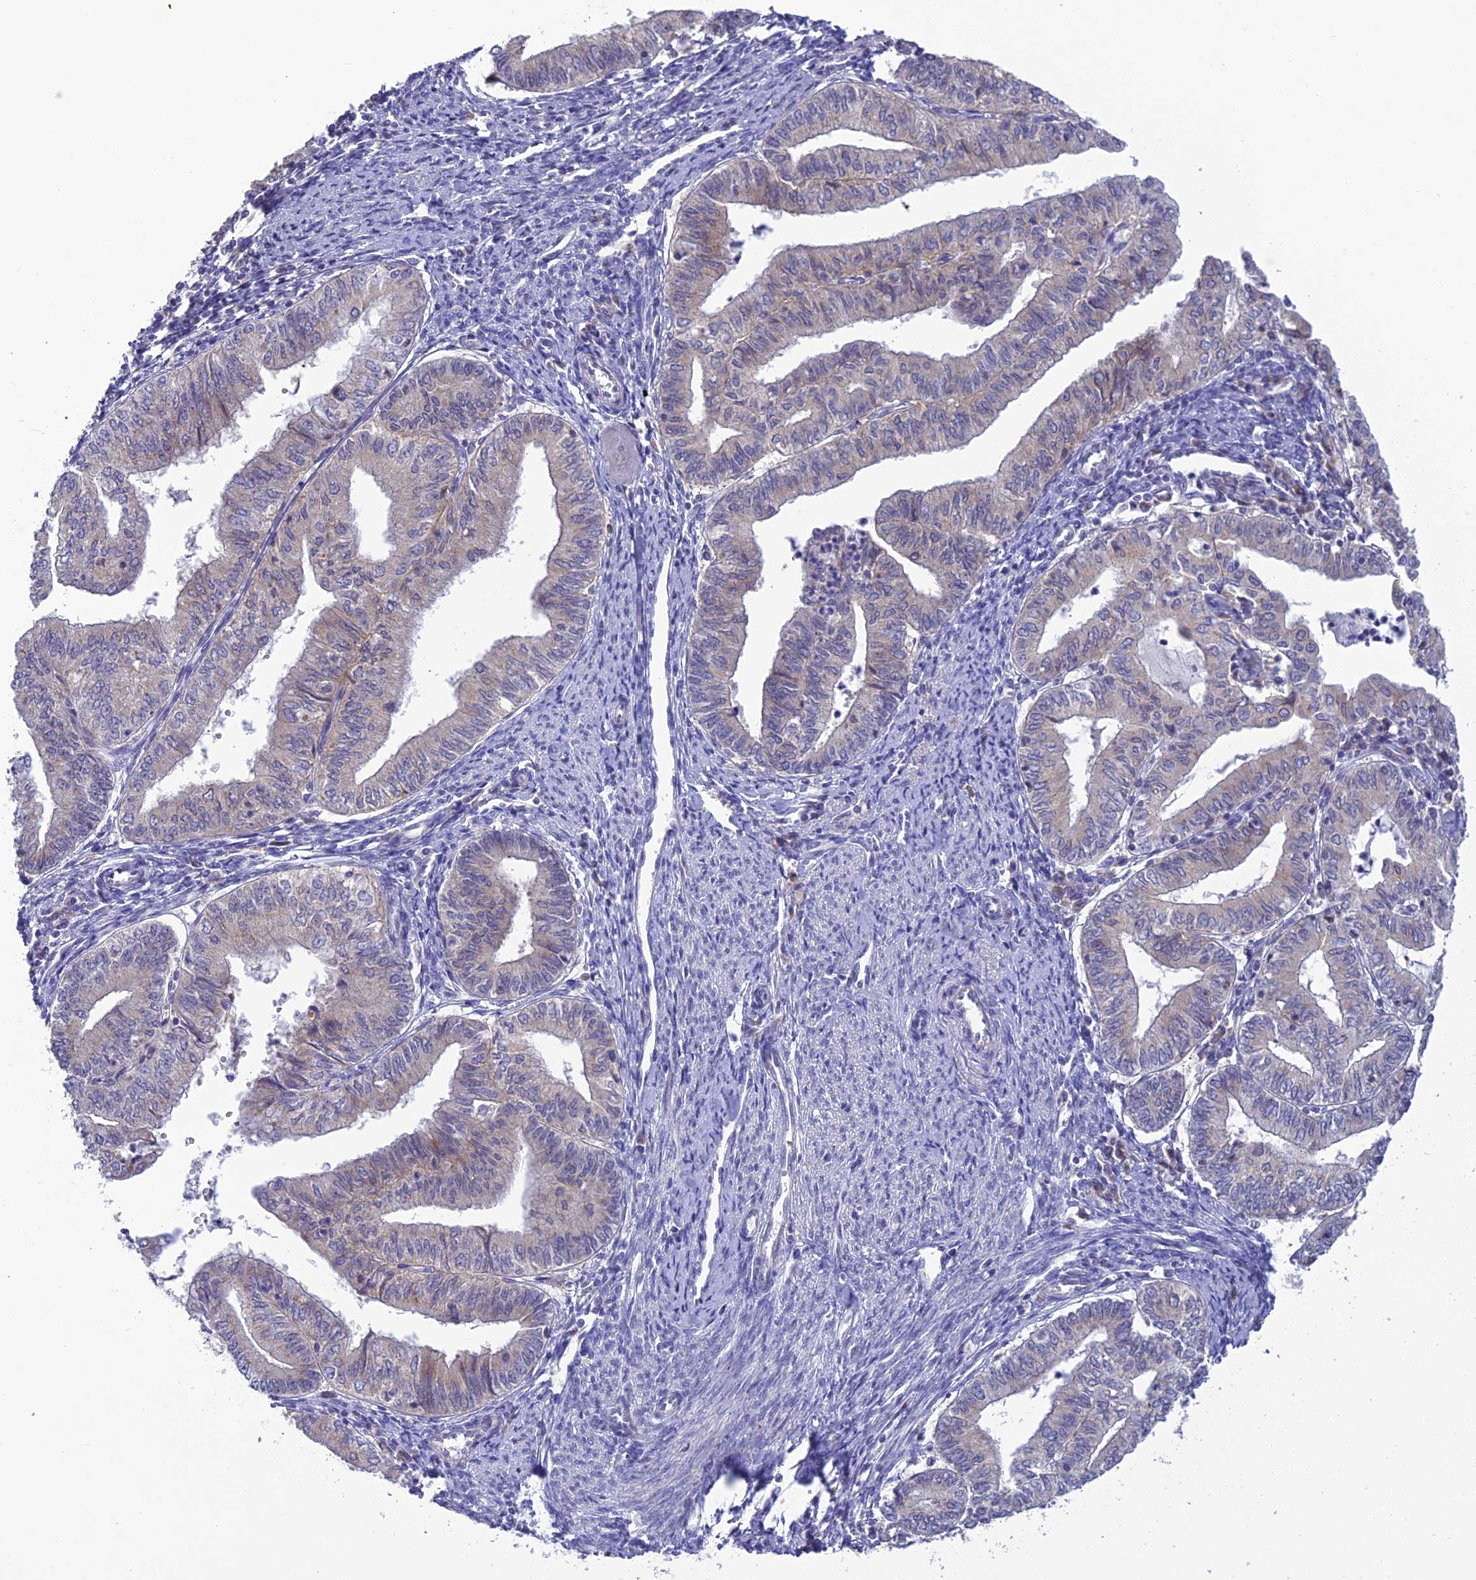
{"staining": {"intensity": "negative", "quantity": "none", "location": "none"}, "tissue": "endometrial cancer", "cell_type": "Tumor cells", "image_type": "cancer", "snomed": [{"axis": "morphology", "description": "Adenocarcinoma, NOS"}, {"axis": "topography", "description": "Endometrium"}], "caption": "This histopathology image is of endometrial adenocarcinoma stained with IHC to label a protein in brown with the nuclei are counter-stained blue. There is no expression in tumor cells.", "gene": "GOLPH3", "patient": {"sex": "female", "age": 66}}